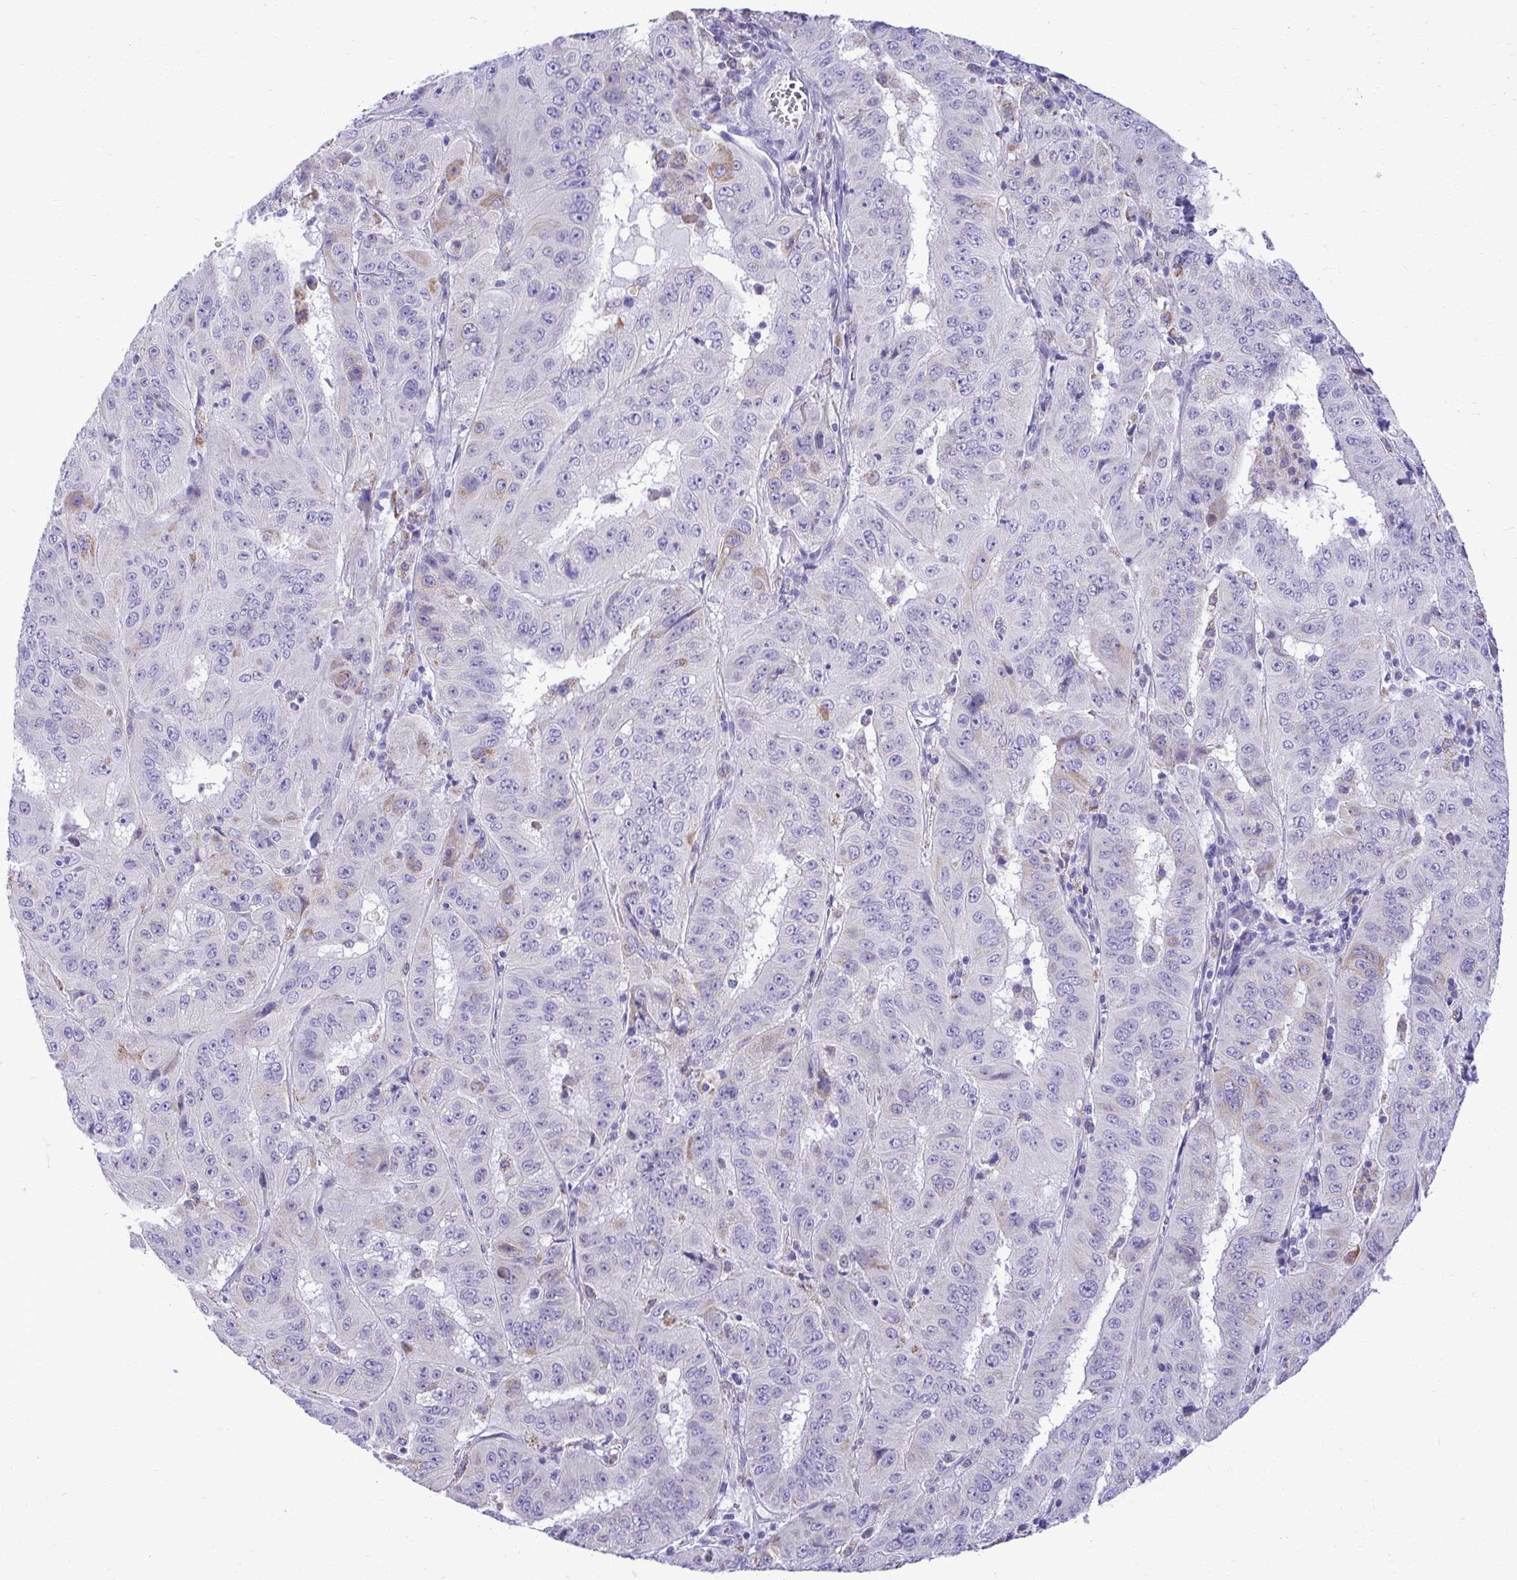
{"staining": {"intensity": "negative", "quantity": "none", "location": "none"}, "tissue": "pancreatic cancer", "cell_type": "Tumor cells", "image_type": "cancer", "snomed": [{"axis": "morphology", "description": "Adenocarcinoma, NOS"}, {"axis": "topography", "description": "Pancreas"}], "caption": "Tumor cells show no significant protein staining in pancreatic cancer (adenocarcinoma). Nuclei are stained in blue.", "gene": "AIG1", "patient": {"sex": "male", "age": 63}}